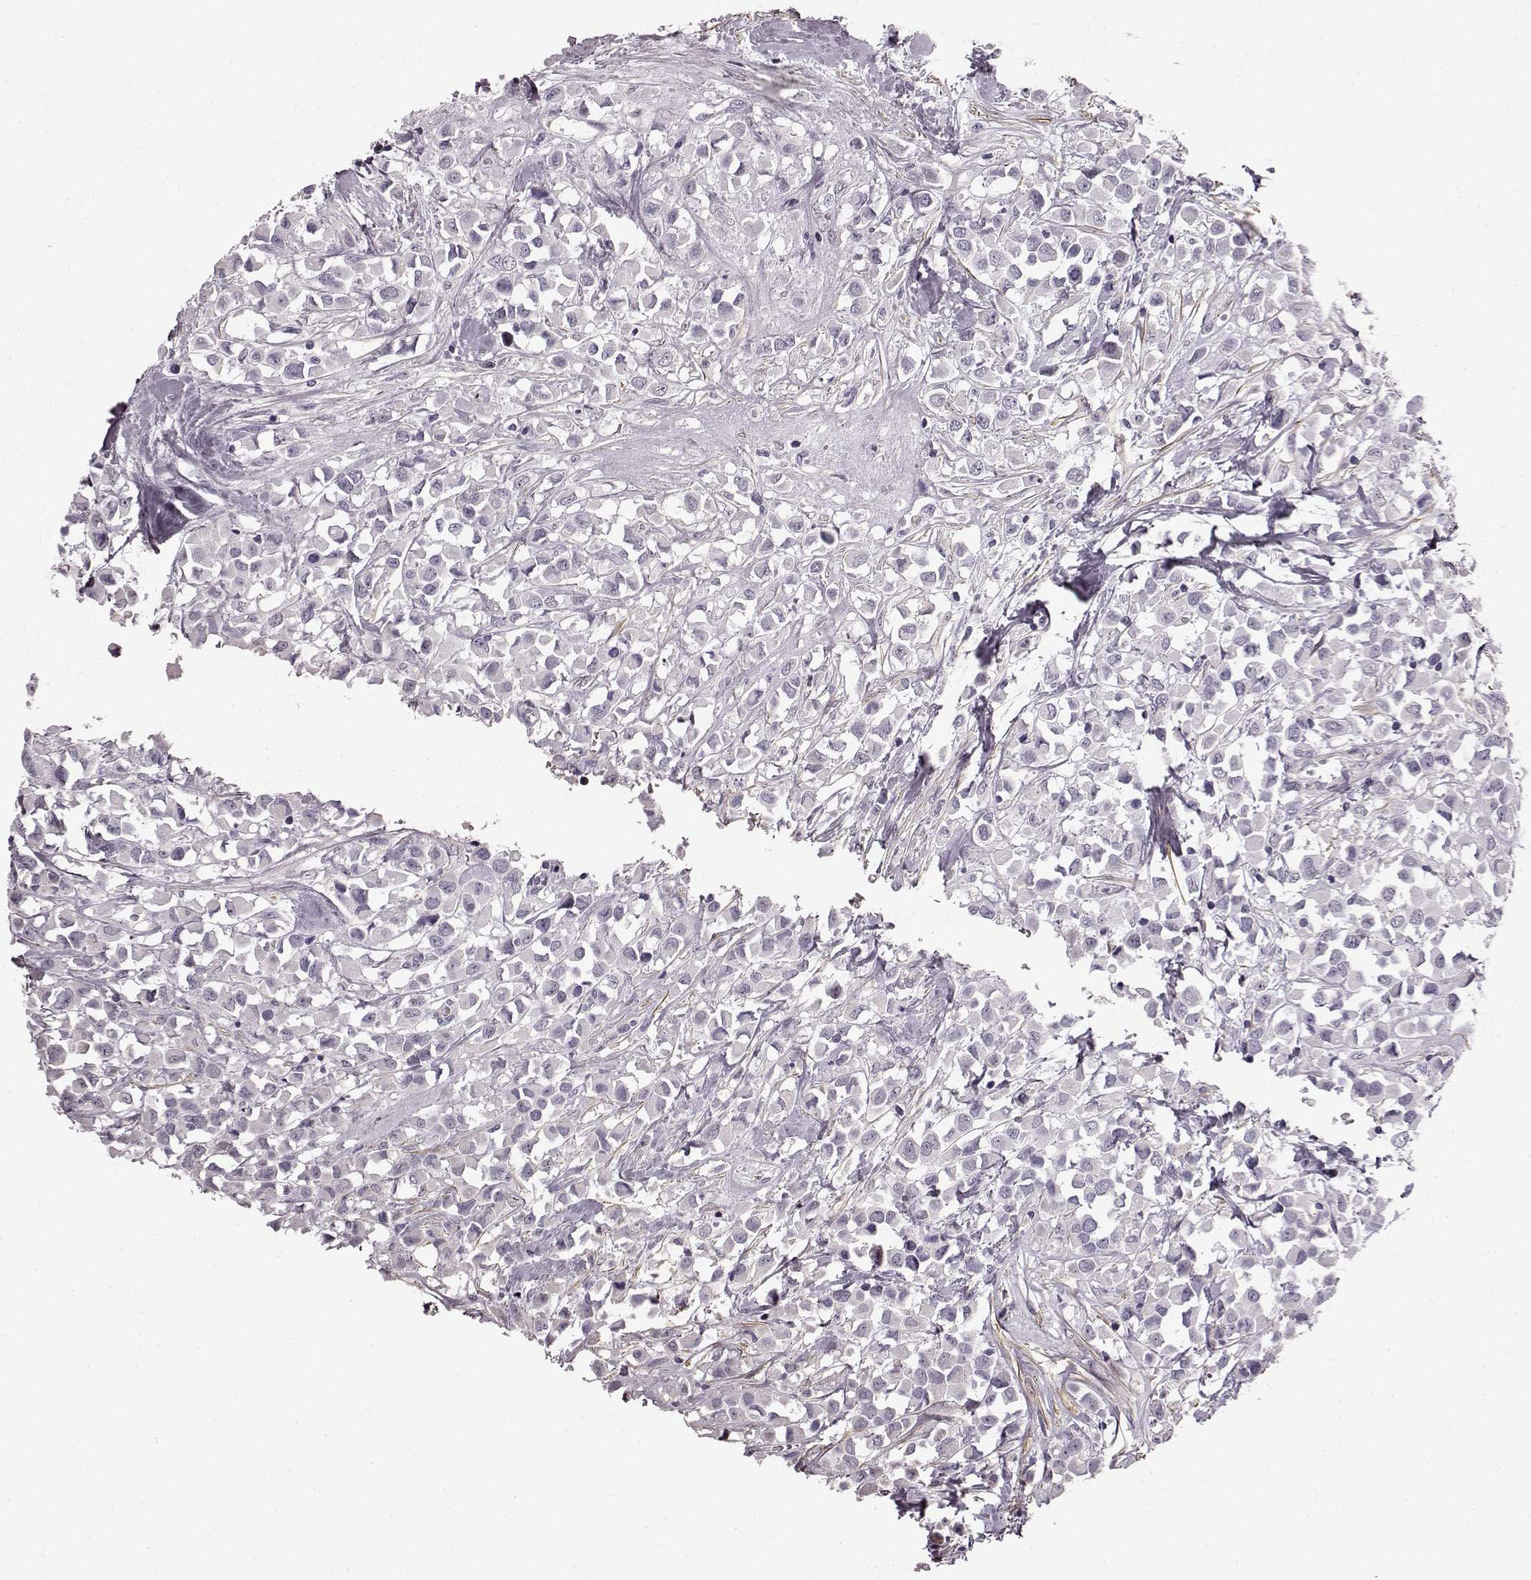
{"staining": {"intensity": "negative", "quantity": "none", "location": "none"}, "tissue": "breast cancer", "cell_type": "Tumor cells", "image_type": "cancer", "snomed": [{"axis": "morphology", "description": "Duct carcinoma"}, {"axis": "topography", "description": "Breast"}], "caption": "Immunohistochemistry micrograph of neoplastic tissue: breast cancer stained with DAB reveals no significant protein positivity in tumor cells. (DAB immunohistochemistry with hematoxylin counter stain).", "gene": "SLCO3A1", "patient": {"sex": "female", "age": 61}}